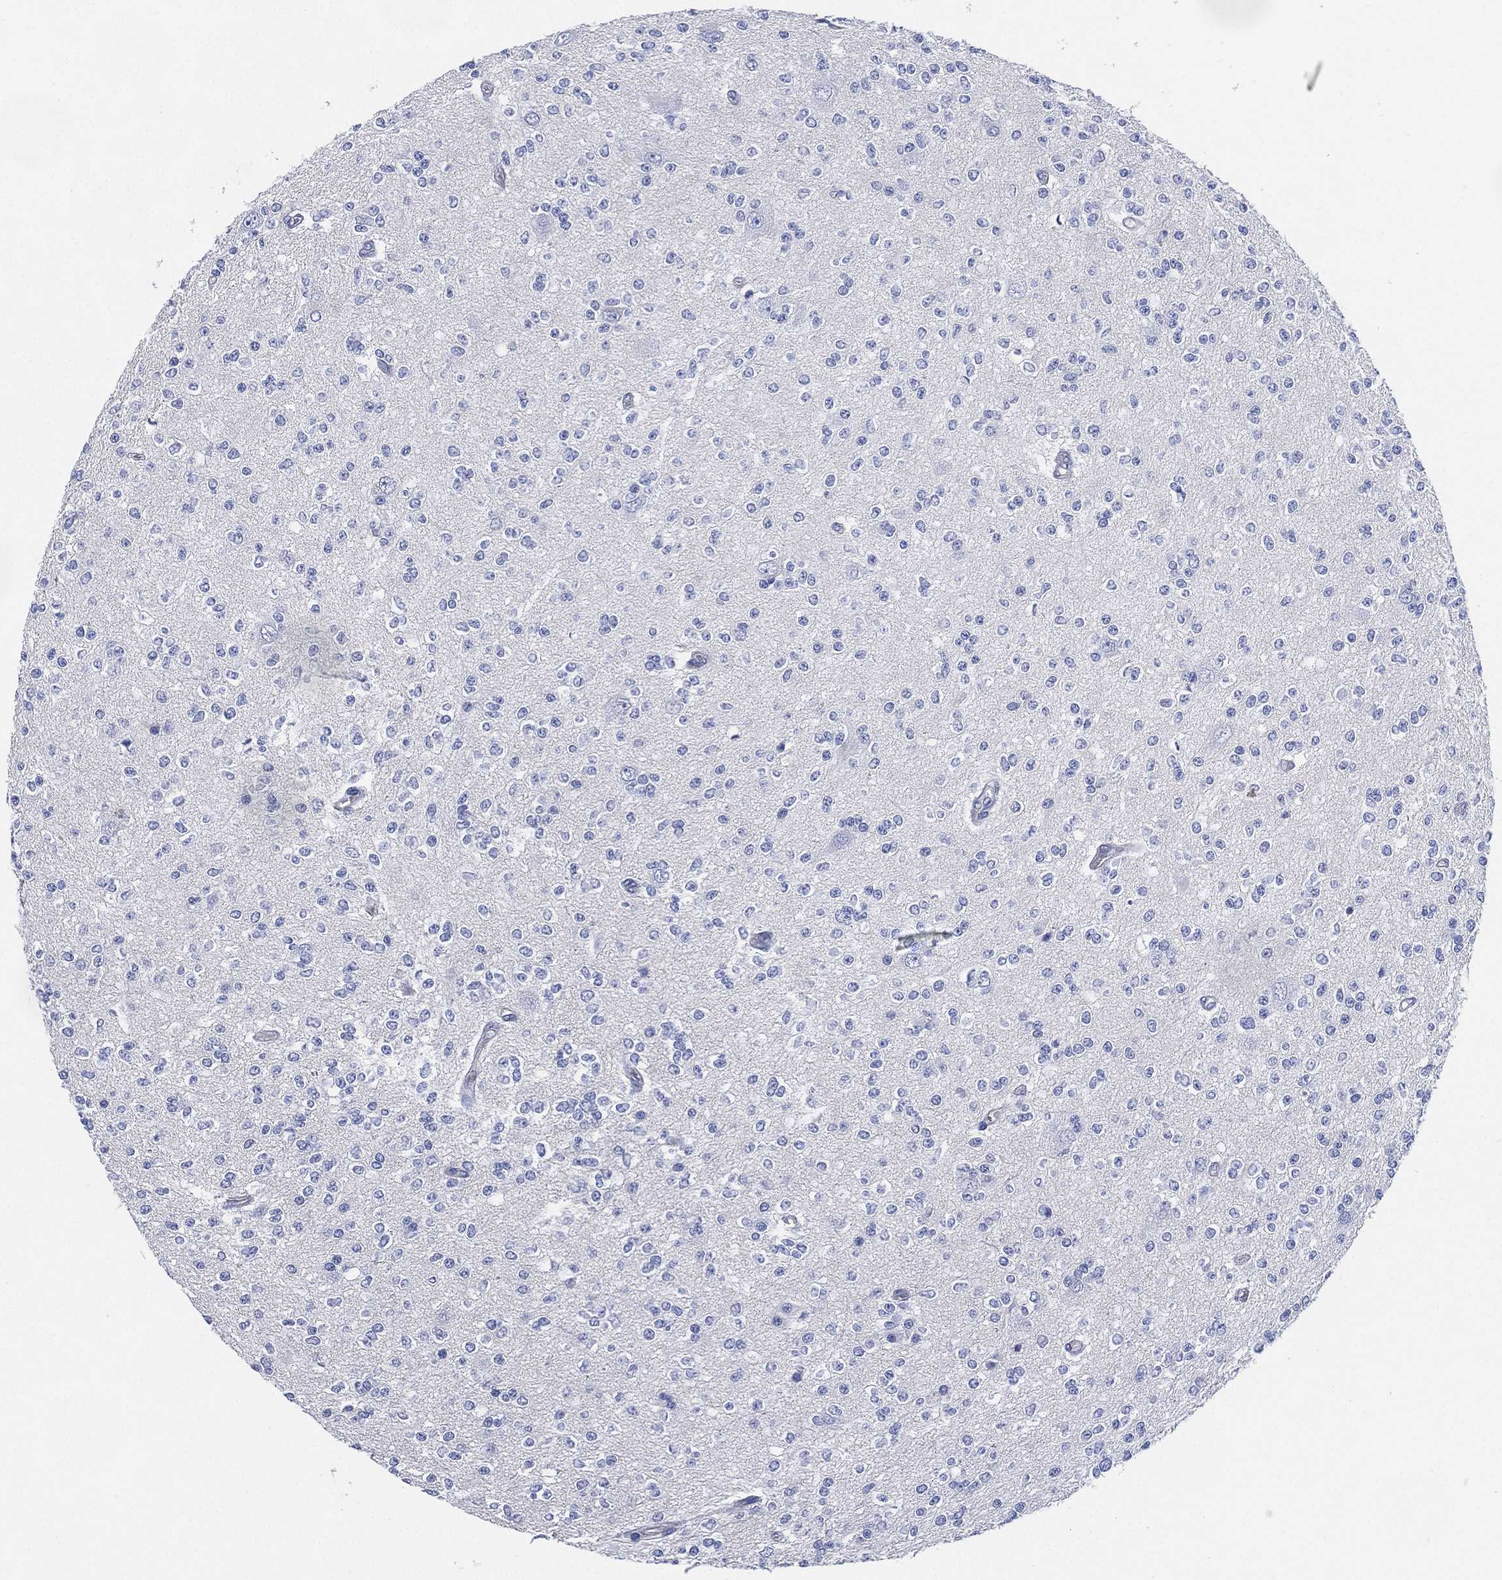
{"staining": {"intensity": "negative", "quantity": "none", "location": "none"}, "tissue": "glioma", "cell_type": "Tumor cells", "image_type": "cancer", "snomed": [{"axis": "morphology", "description": "Glioma, malignant, Low grade"}, {"axis": "topography", "description": "Brain"}], "caption": "High power microscopy image of an IHC micrograph of glioma, revealing no significant positivity in tumor cells.", "gene": "CCDC70", "patient": {"sex": "male", "age": 67}}